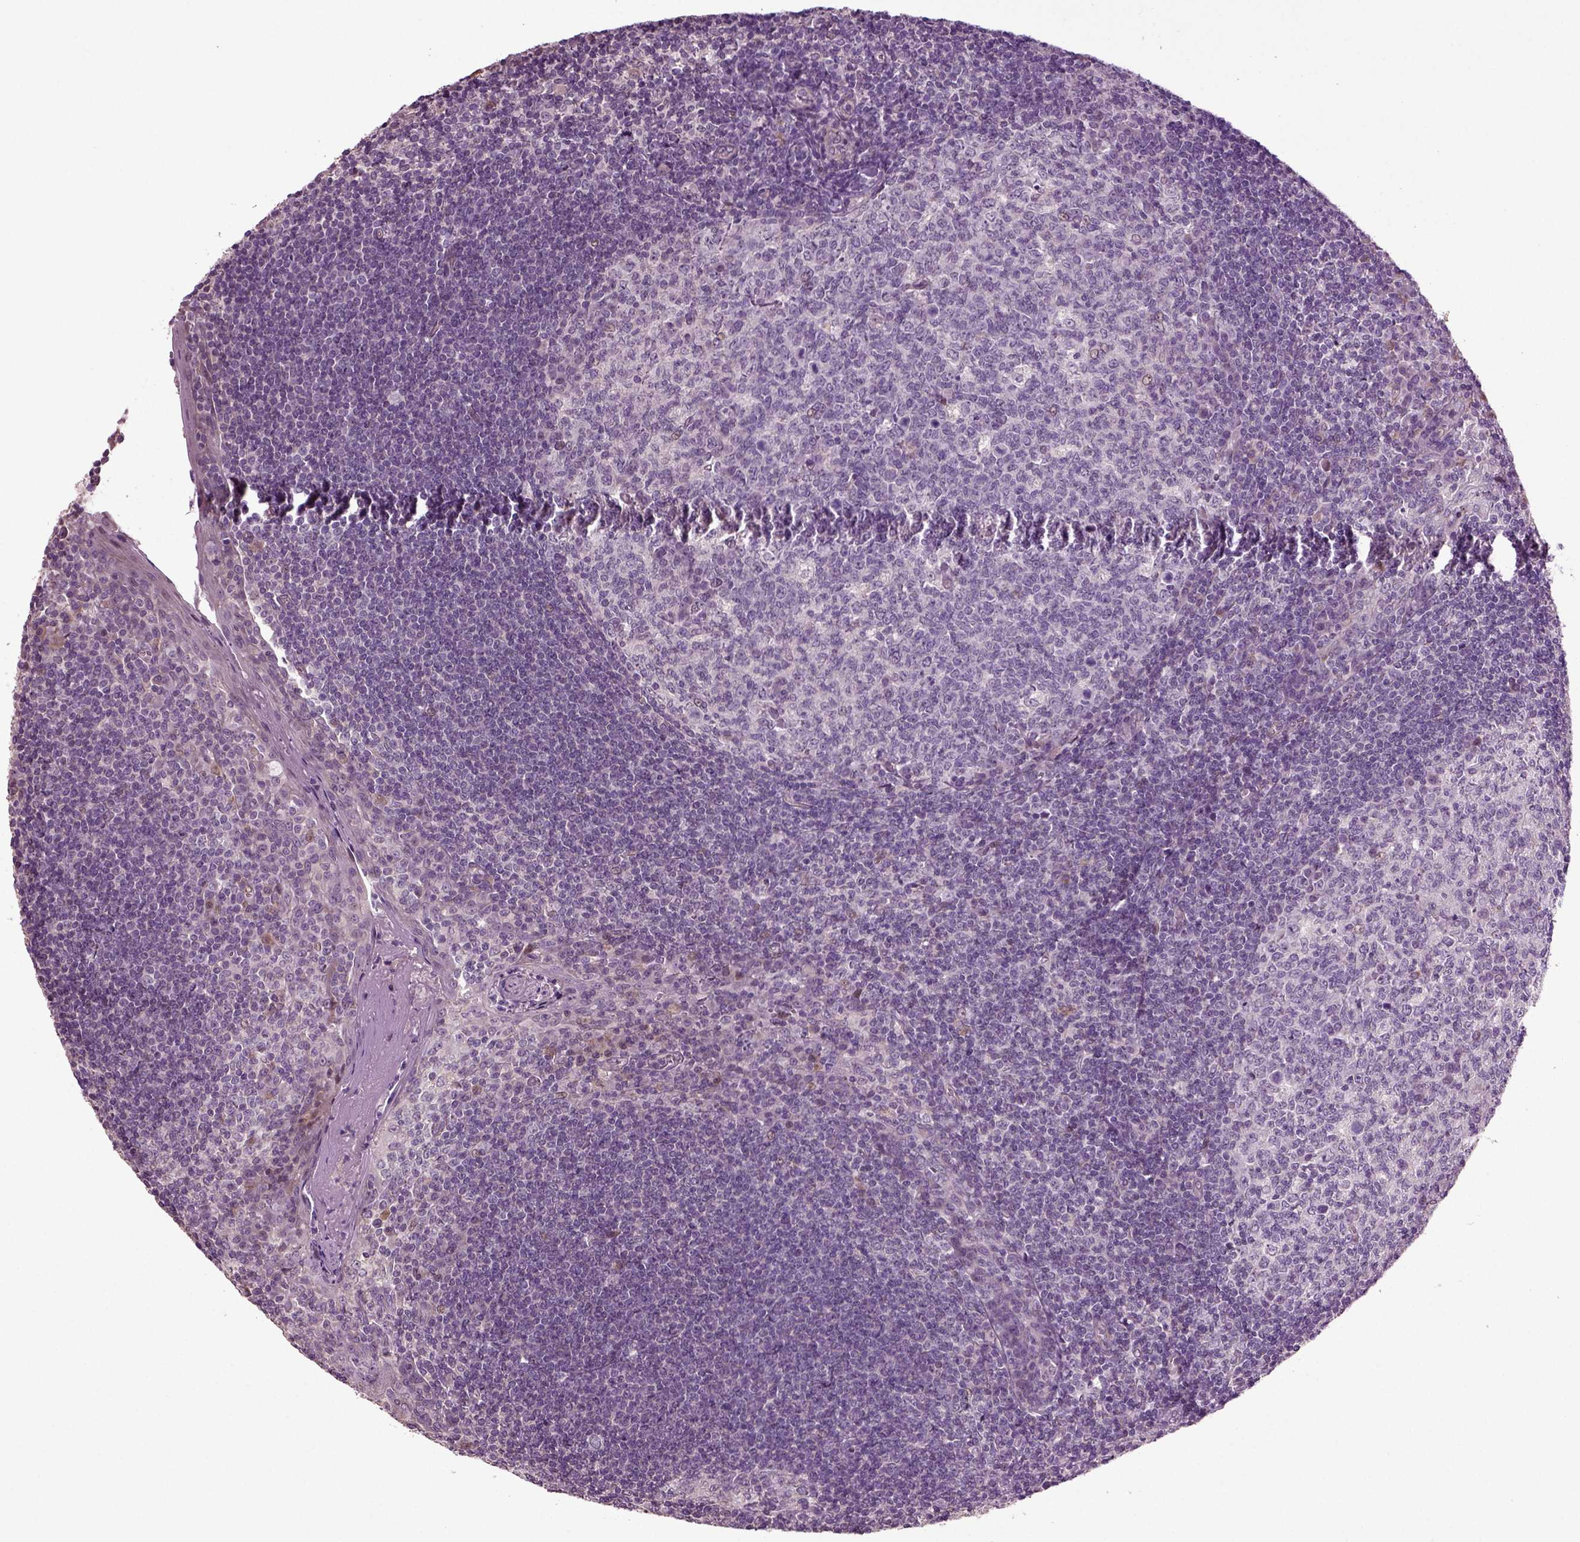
{"staining": {"intensity": "negative", "quantity": "none", "location": "none"}, "tissue": "tonsil", "cell_type": "Germinal center cells", "image_type": "normal", "snomed": [{"axis": "morphology", "description": "Normal tissue, NOS"}, {"axis": "topography", "description": "Tonsil"}], "caption": "This is a image of immunohistochemistry (IHC) staining of benign tonsil, which shows no expression in germinal center cells.", "gene": "HAGHL", "patient": {"sex": "female", "age": 13}}